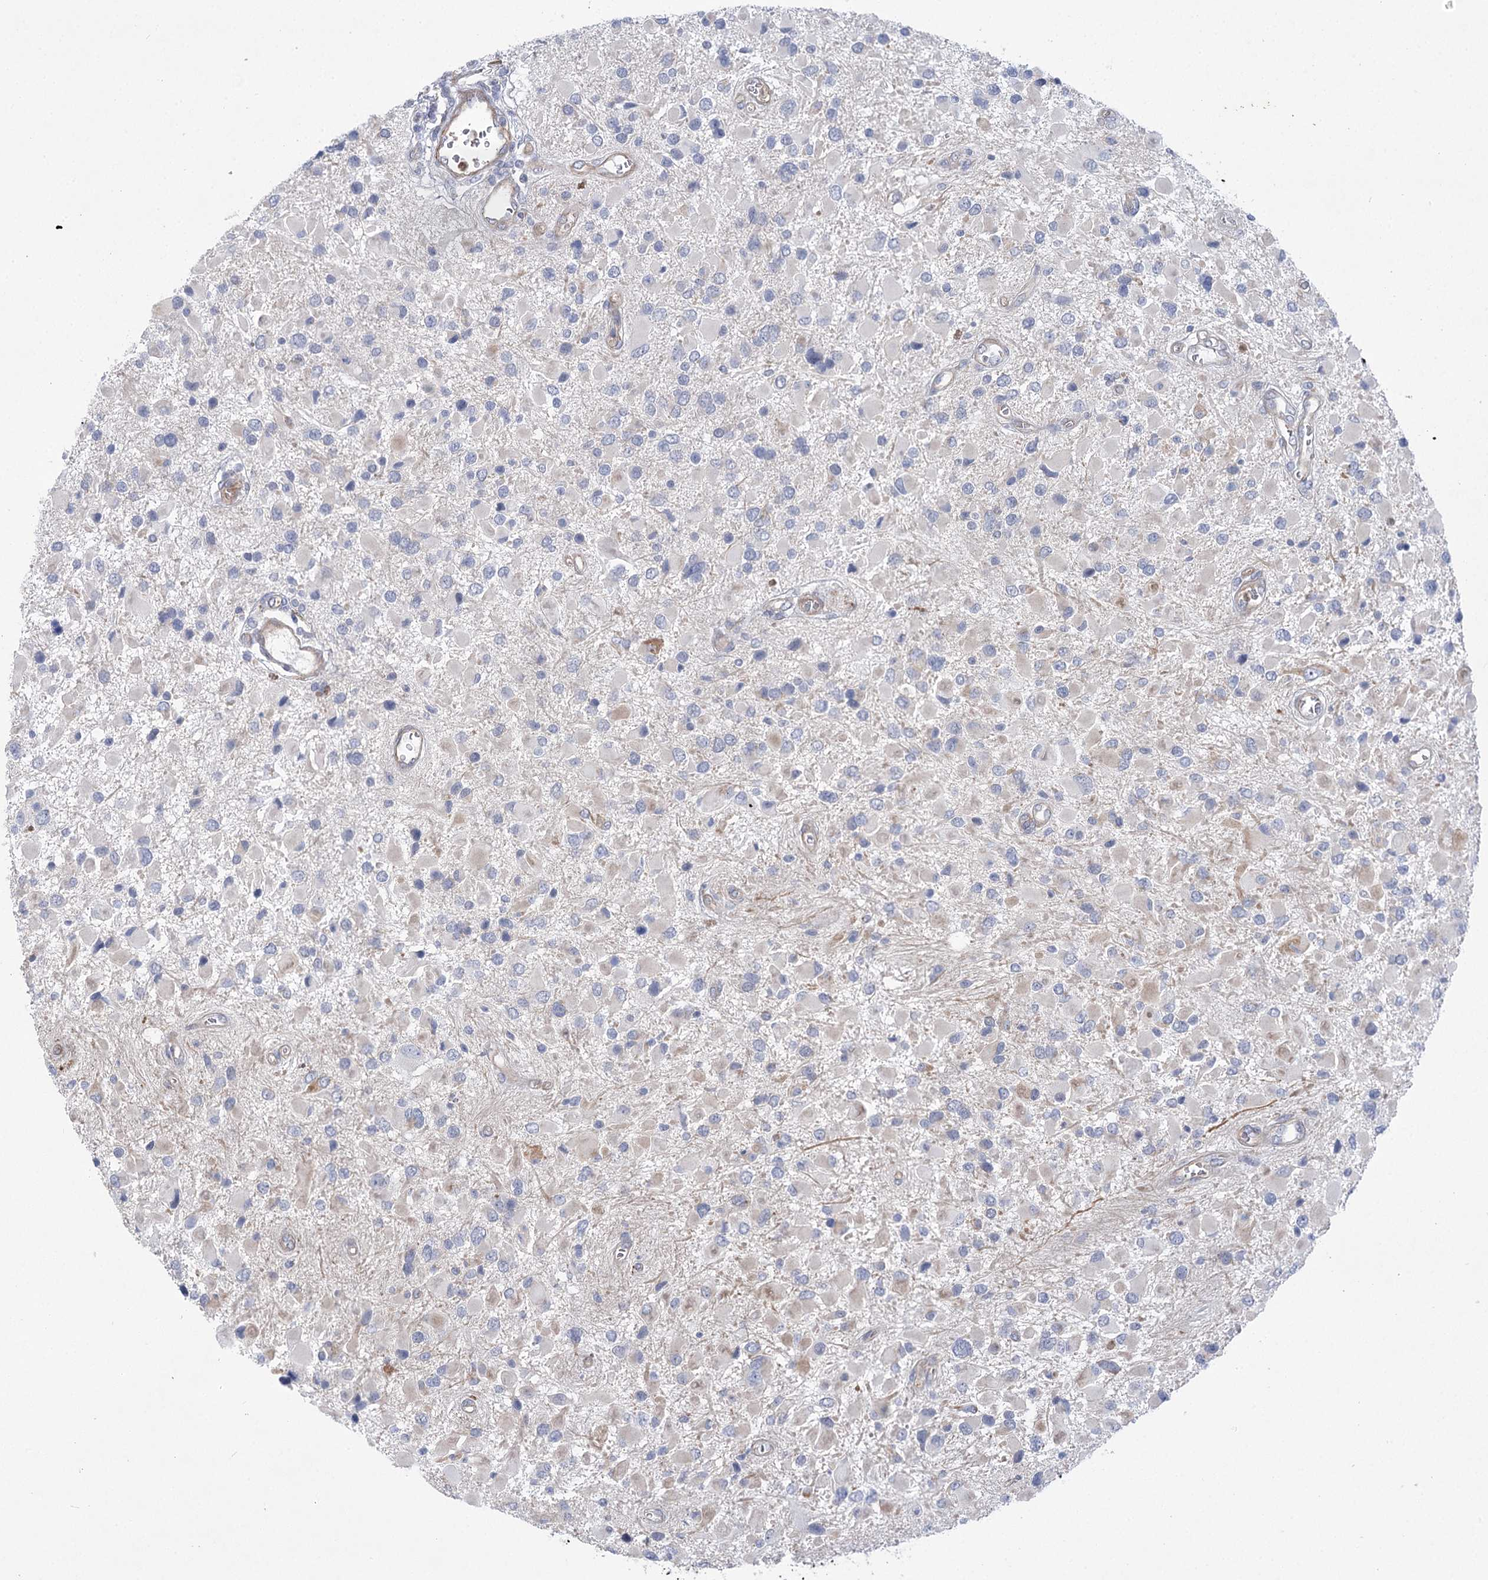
{"staining": {"intensity": "weak", "quantity": "<25%", "location": "cytoplasmic/membranous"}, "tissue": "glioma", "cell_type": "Tumor cells", "image_type": "cancer", "snomed": [{"axis": "morphology", "description": "Glioma, malignant, High grade"}, {"axis": "topography", "description": "Brain"}], "caption": "This is an IHC micrograph of glioma. There is no staining in tumor cells.", "gene": "THAP6", "patient": {"sex": "male", "age": 53}}